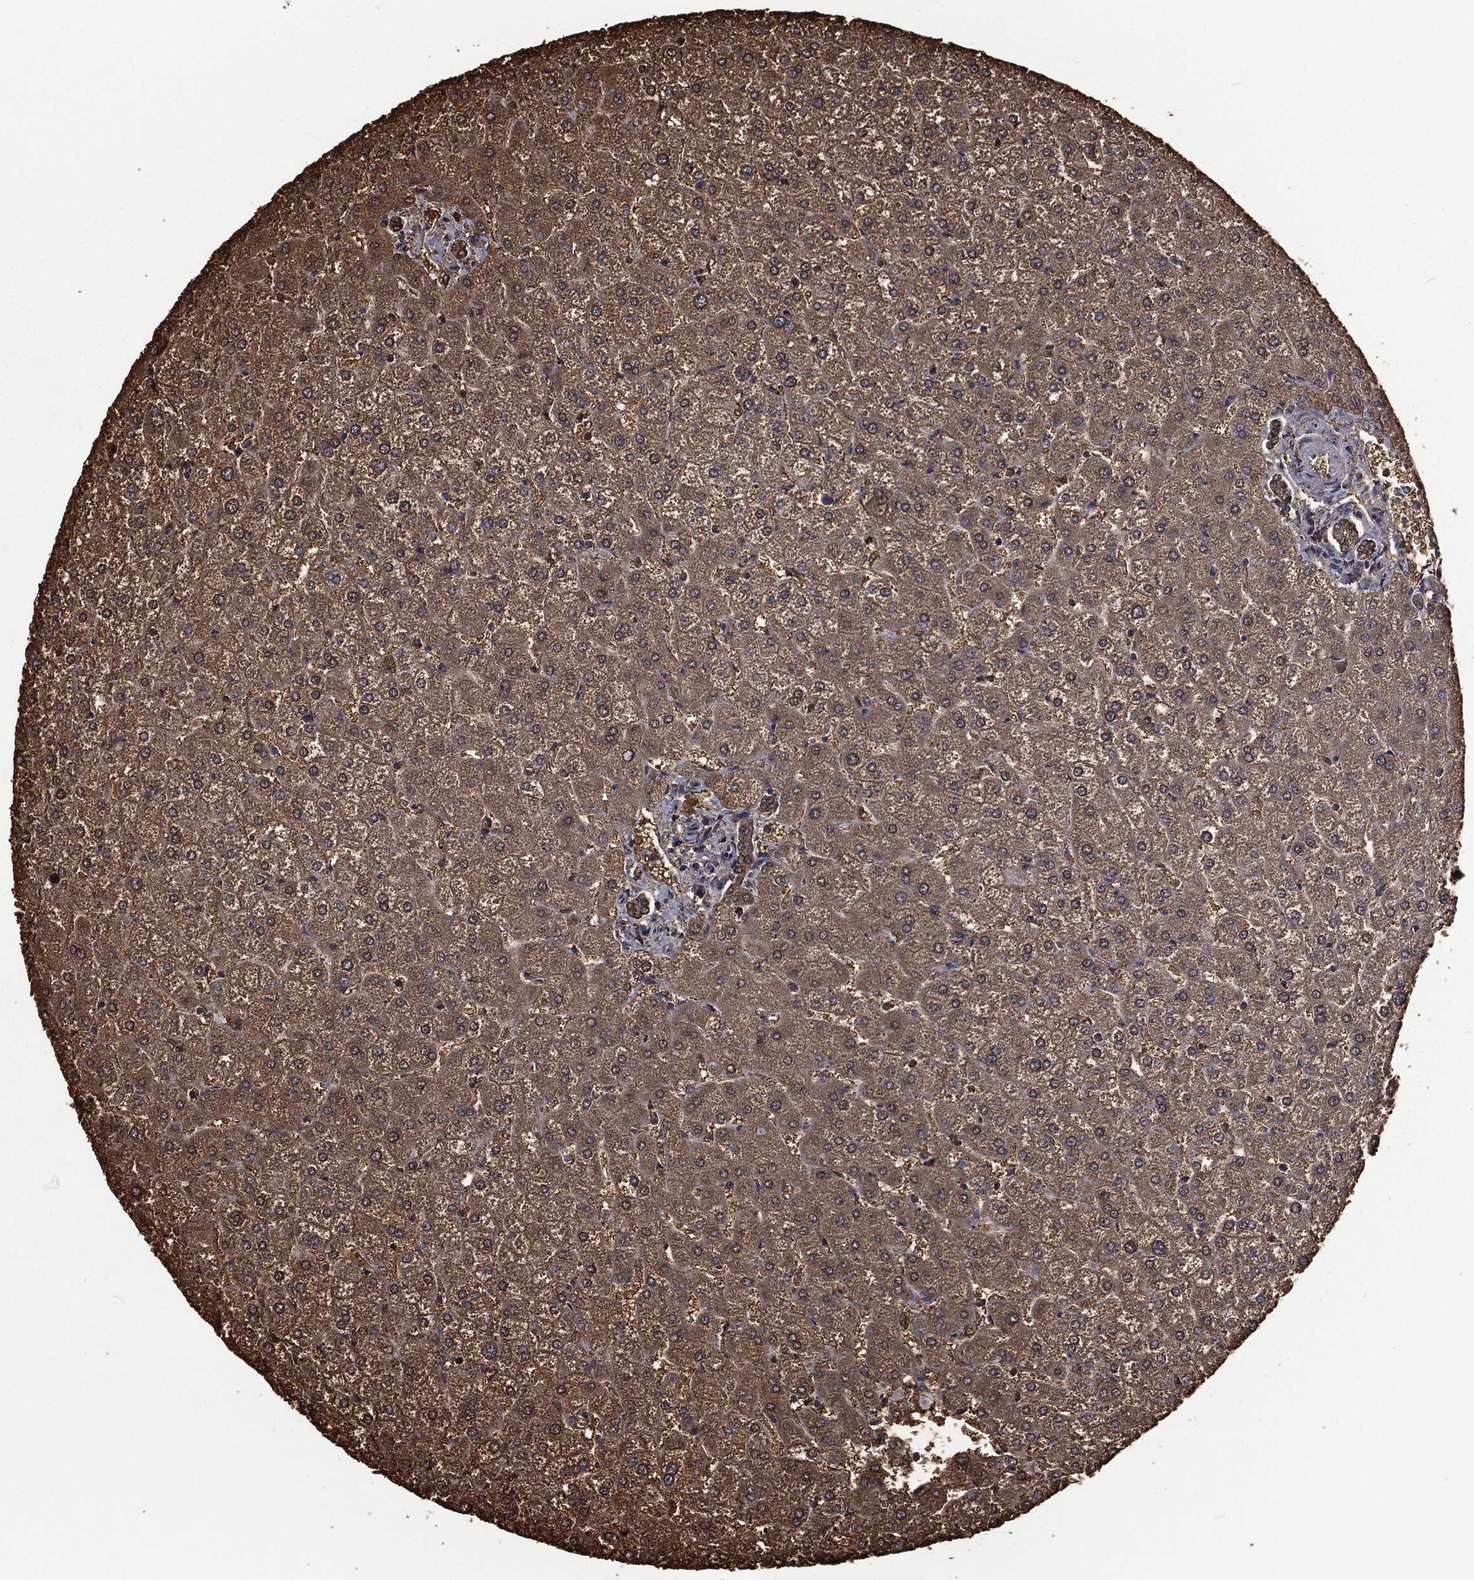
{"staining": {"intensity": "moderate", "quantity": ">75%", "location": "cytoplasmic/membranous"}, "tissue": "liver", "cell_type": "Cholangiocytes", "image_type": "normal", "snomed": [{"axis": "morphology", "description": "Normal tissue, NOS"}, {"axis": "topography", "description": "Liver"}], "caption": "Human liver stained with a brown dye displays moderate cytoplasmic/membranous positive positivity in about >75% of cholangiocytes.", "gene": "PRDX4", "patient": {"sex": "female", "age": 32}}